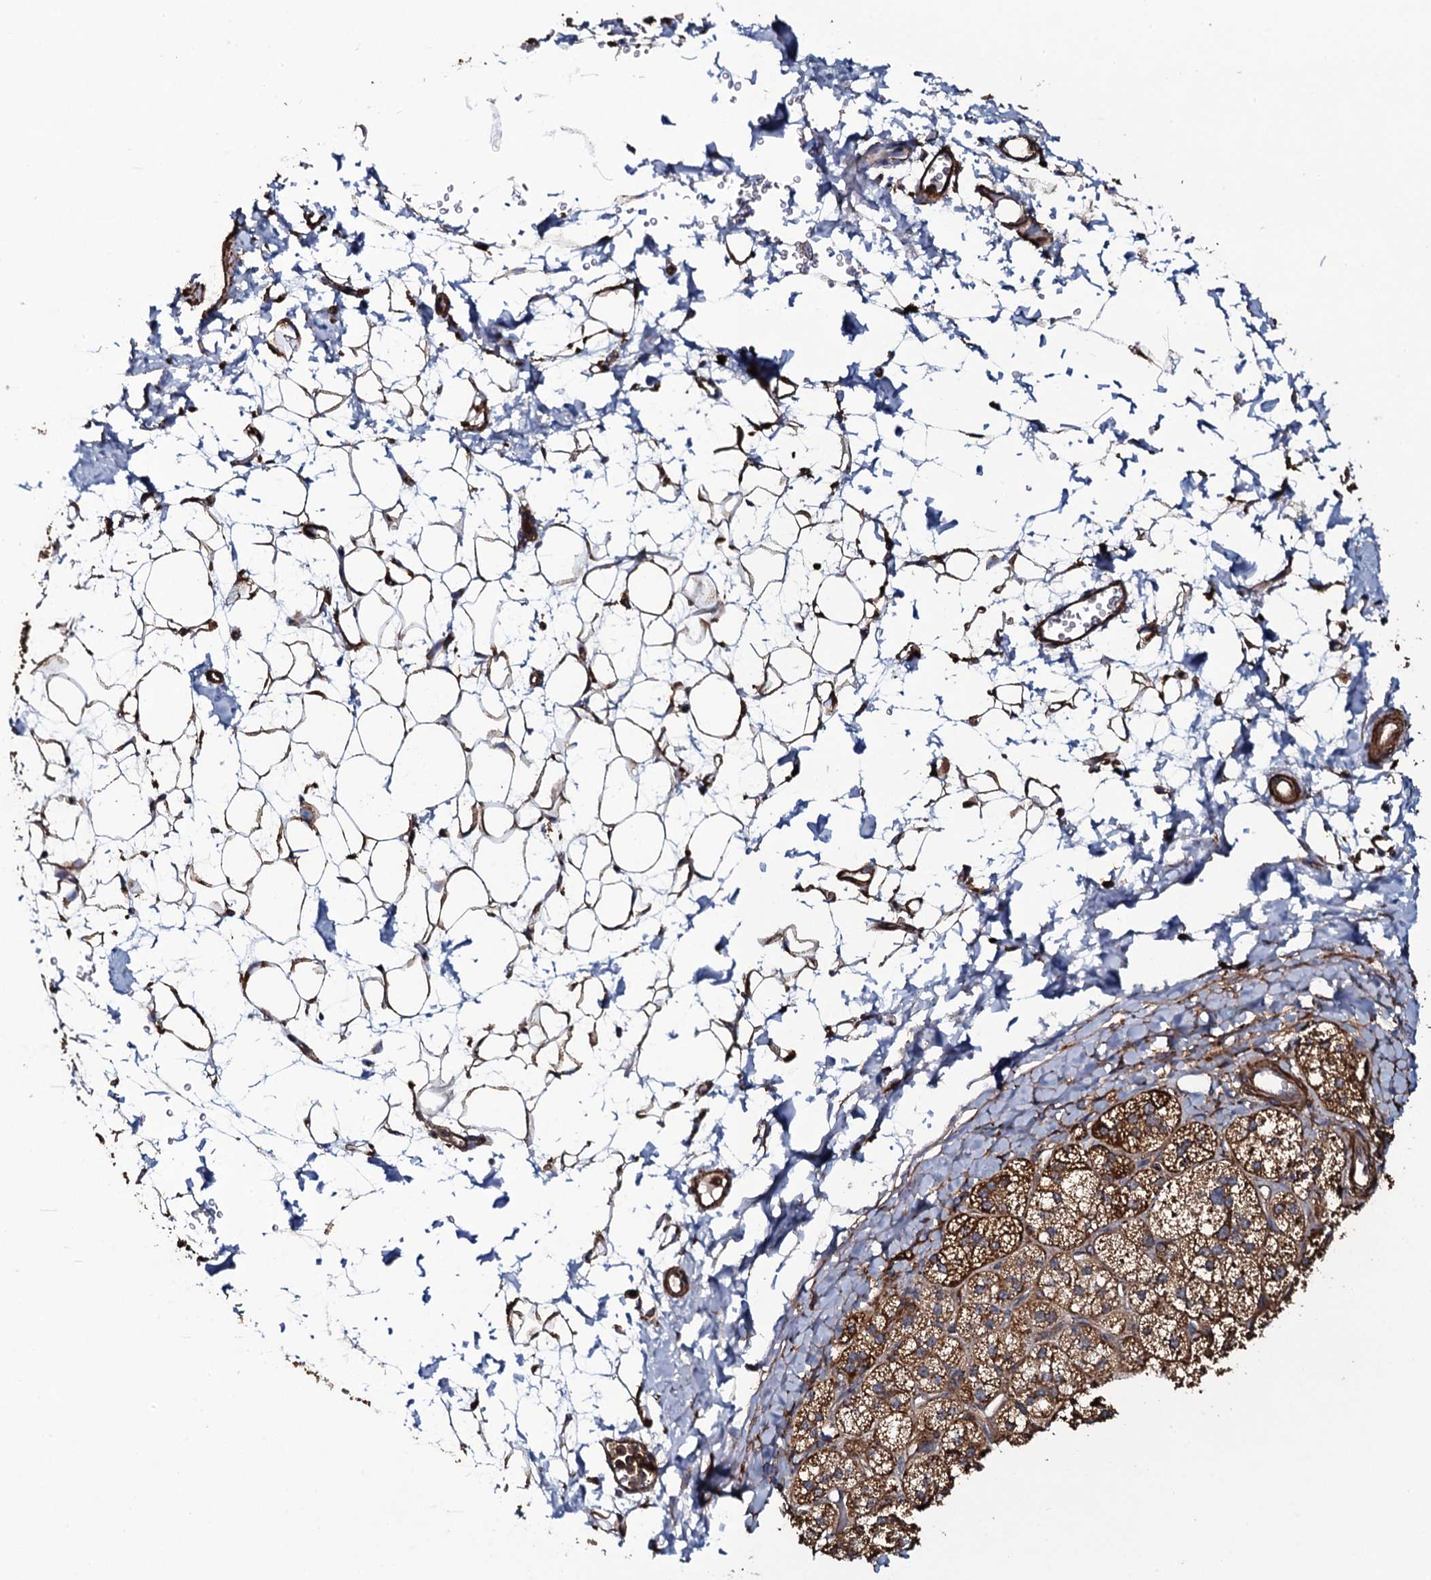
{"staining": {"intensity": "strong", "quantity": ">75%", "location": "cytoplasmic/membranous"}, "tissue": "adrenal gland", "cell_type": "Glandular cells", "image_type": "normal", "snomed": [{"axis": "morphology", "description": "Normal tissue, NOS"}, {"axis": "topography", "description": "Adrenal gland"}], "caption": "Immunohistochemistry (DAB) staining of benign human adrenal gland shows strong cytoplasmic/membranous protein expression in about >75% of glandular cells. Using DAB (brown) and hematoxylin (blue) stains, captured at high magnification using brightfield microscopy.", "gene": "VWA8", "patient": {"sex": "male", "age": 61}}